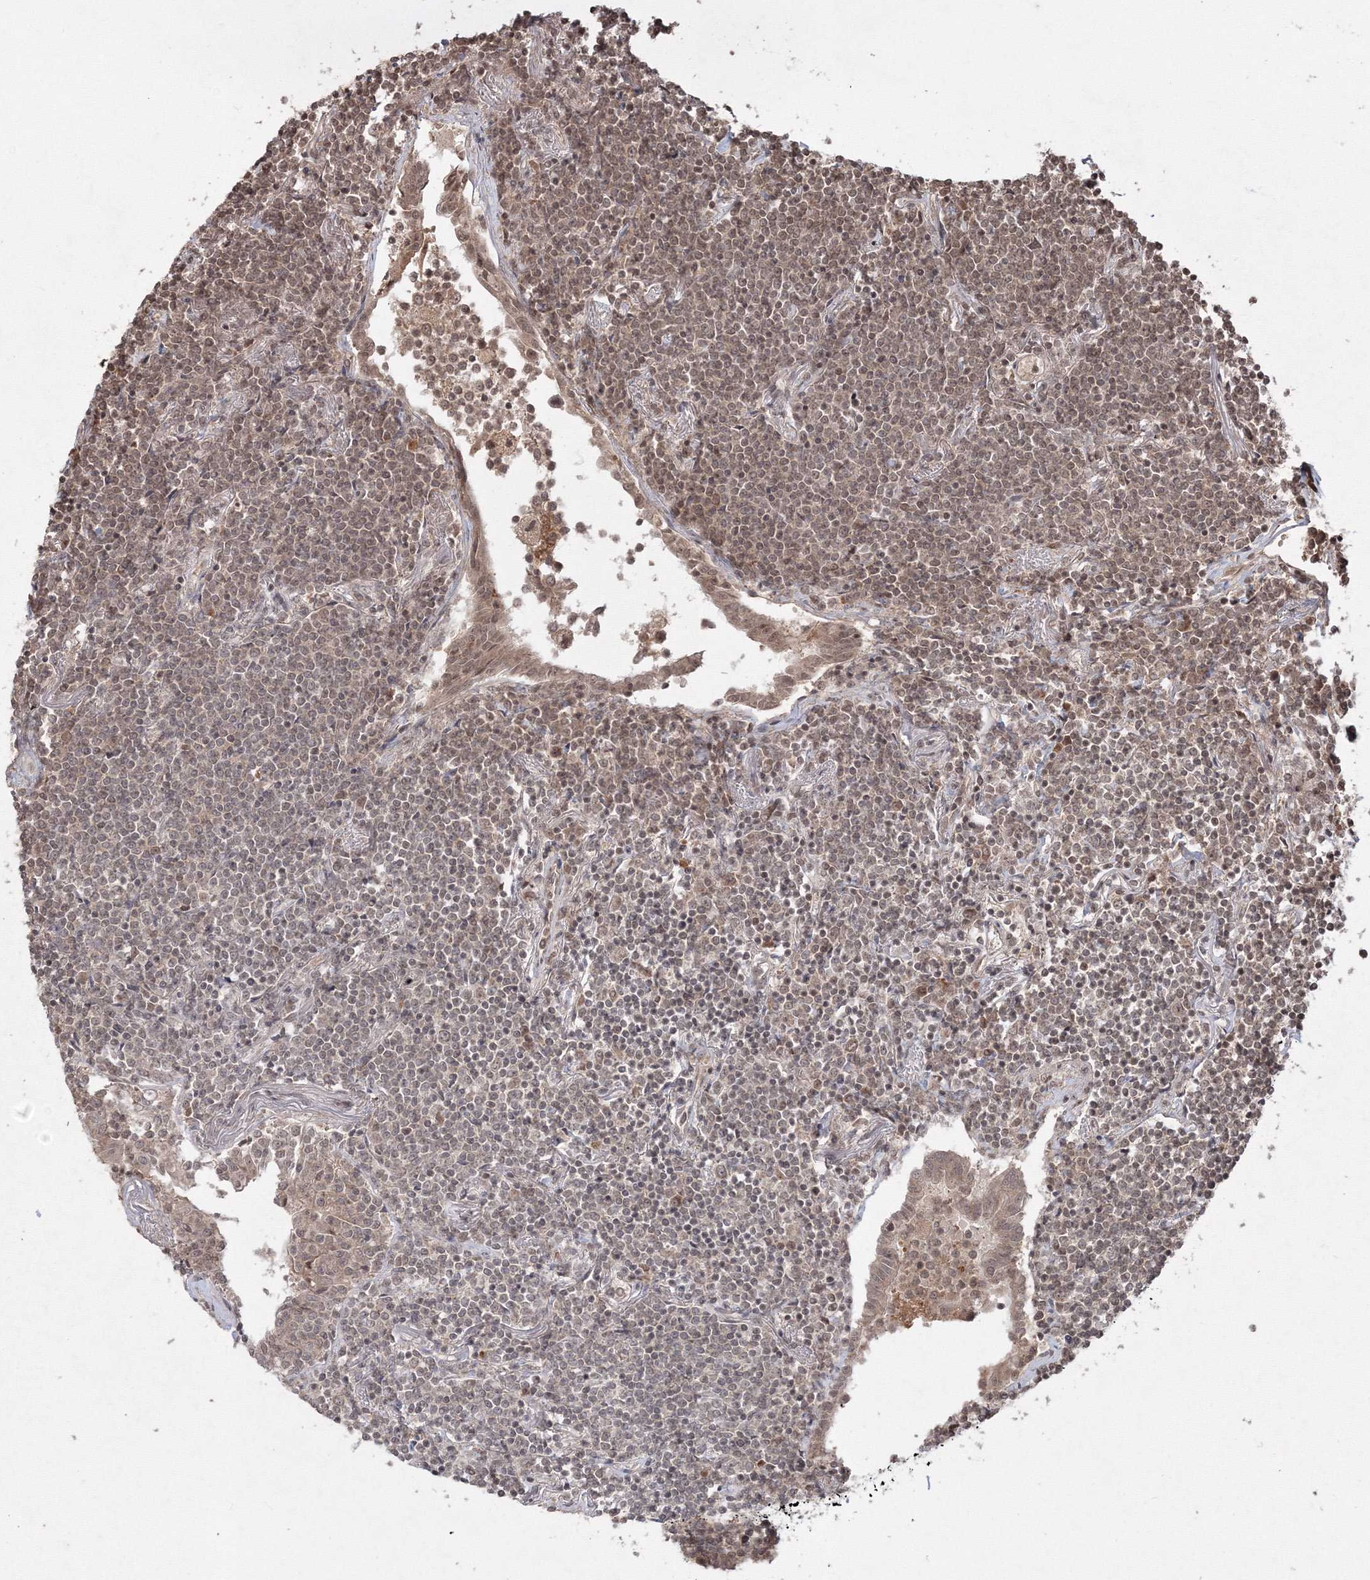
{"staining": {"intensity": "moderate", "quantity": "25%-75%", "location": "nuclear"}, "tissue": "lymphoma", "cell_type": "Tumor cells", "image_type": "cancer", "snomed": [{"axis": "morphology", "description": "Malignant lymphoma, non-Hodgkin's type, Low grade"}, {"axis": "topography", "description": "Lung"}], "caption": "Moderate nuclear protein positivity is appreciated in approximately 25%-75% of tumor cells in low-grade malignant lymphoma, non-Hodgkin's type. The staining was performed using DAB to visualize the protein expression in brown, while the nuclei were stained in blue with hematoxylin (Magnification: 20x).", "gene": "PEX13", "patient": {"sex": "female", "age": 71}}